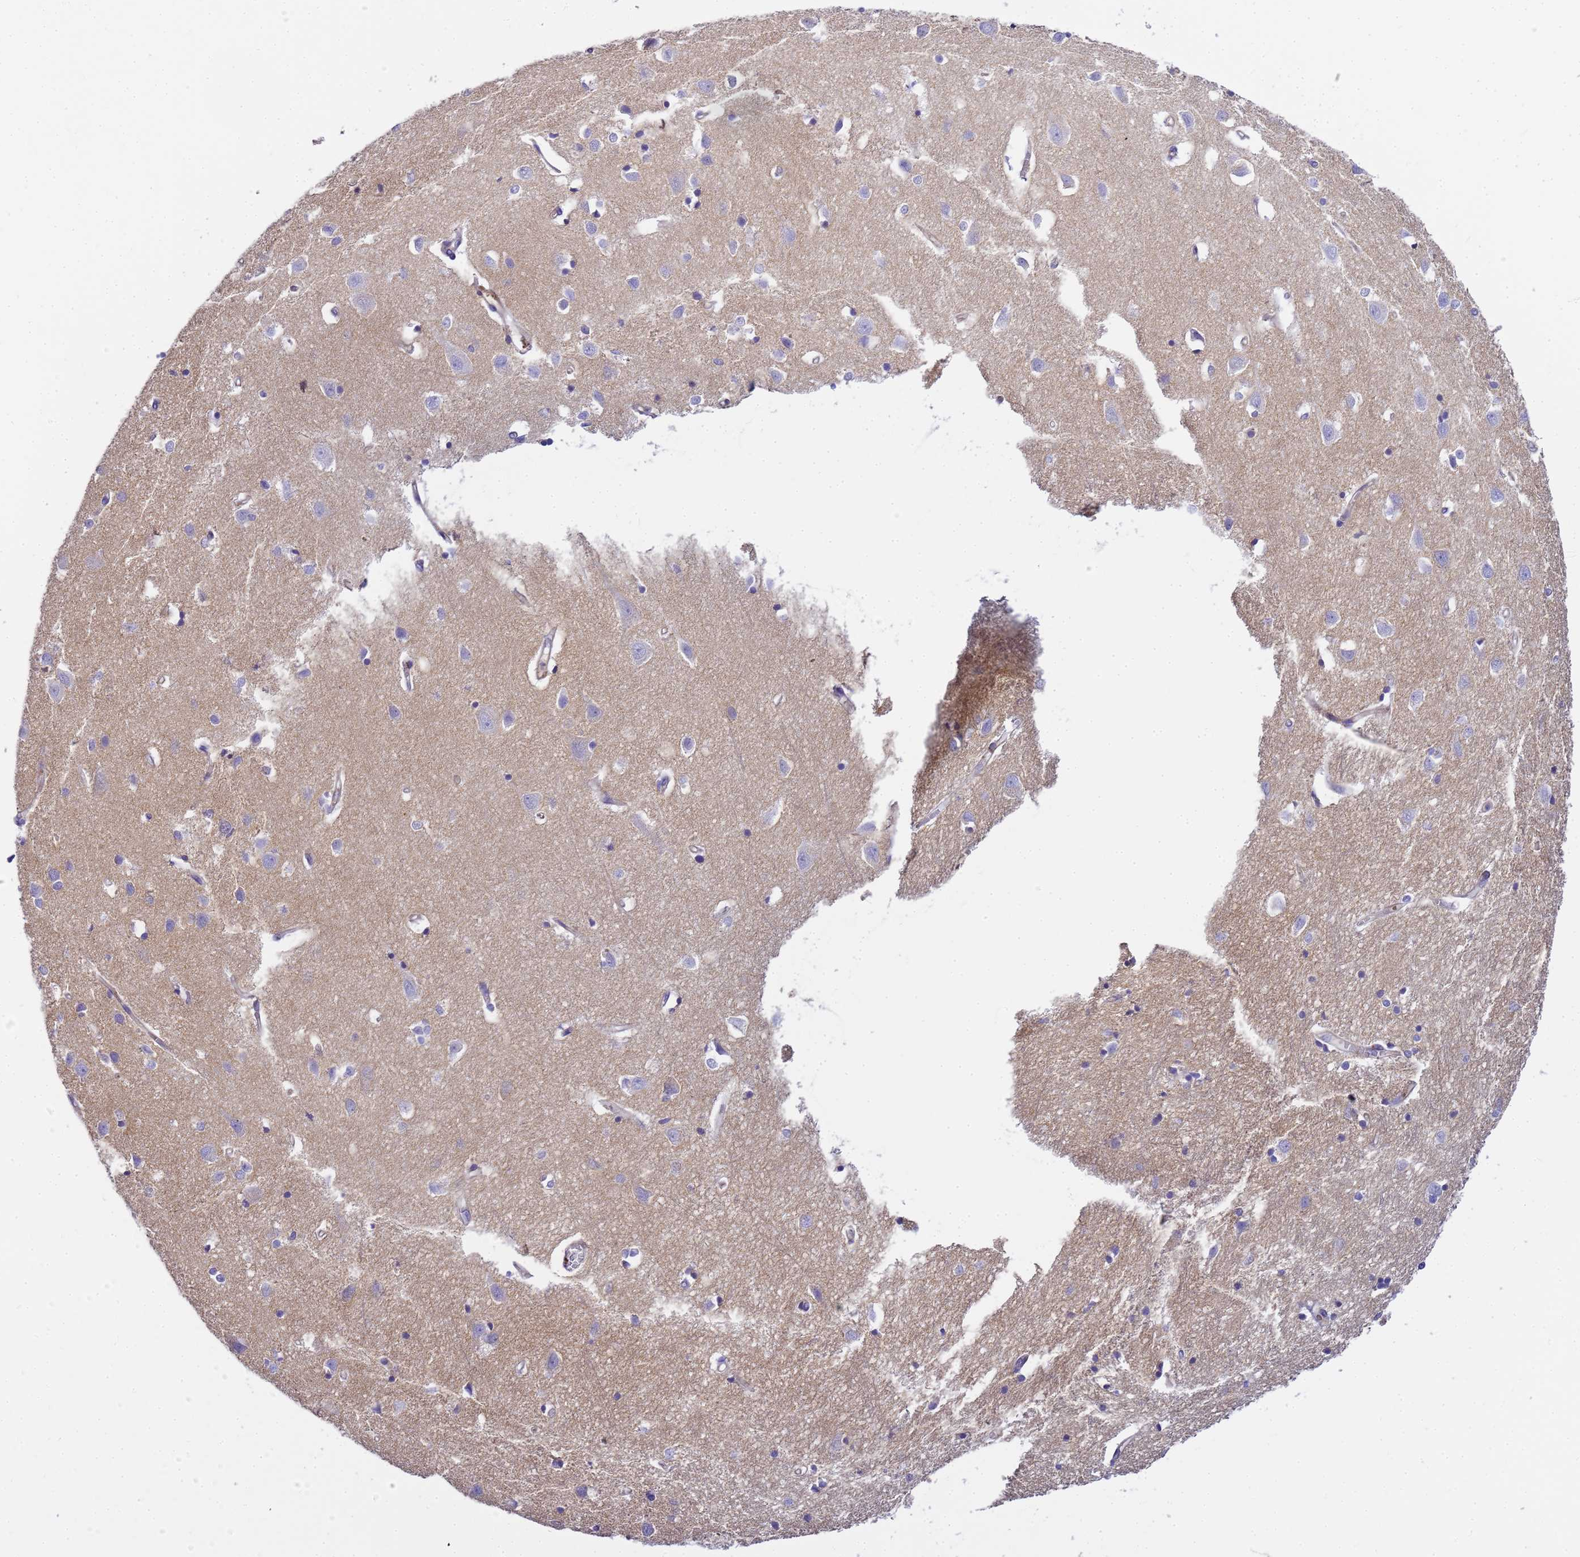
{"staining": {"intensity": "weak", "quantity": "<25%", "location": "cytoplasmic/membranous"}, "tissue": "cerebral cortex", "cell_type": "Endothelial cells", "image_type": "normal", "snomed": [{"axis": "morphology", "description": "Normal tissue, NOS"}, {"axis": "topography", "description": "Cerebral cortex"}], "caption": "This photomicrograph is of normal cerebral cortex stained with IHC to label a protein in brown with the nuclei are counter-stained blue. There is no positivity in endothelial cells. Brightfield microscopy of IHC stained with DAB (3,3'-diaminobenzidine) (brown) and hematoxylin (blue), captured at high magnification.", "gene": "MYL10", "patient": {"sex": "female", "age": 64}}